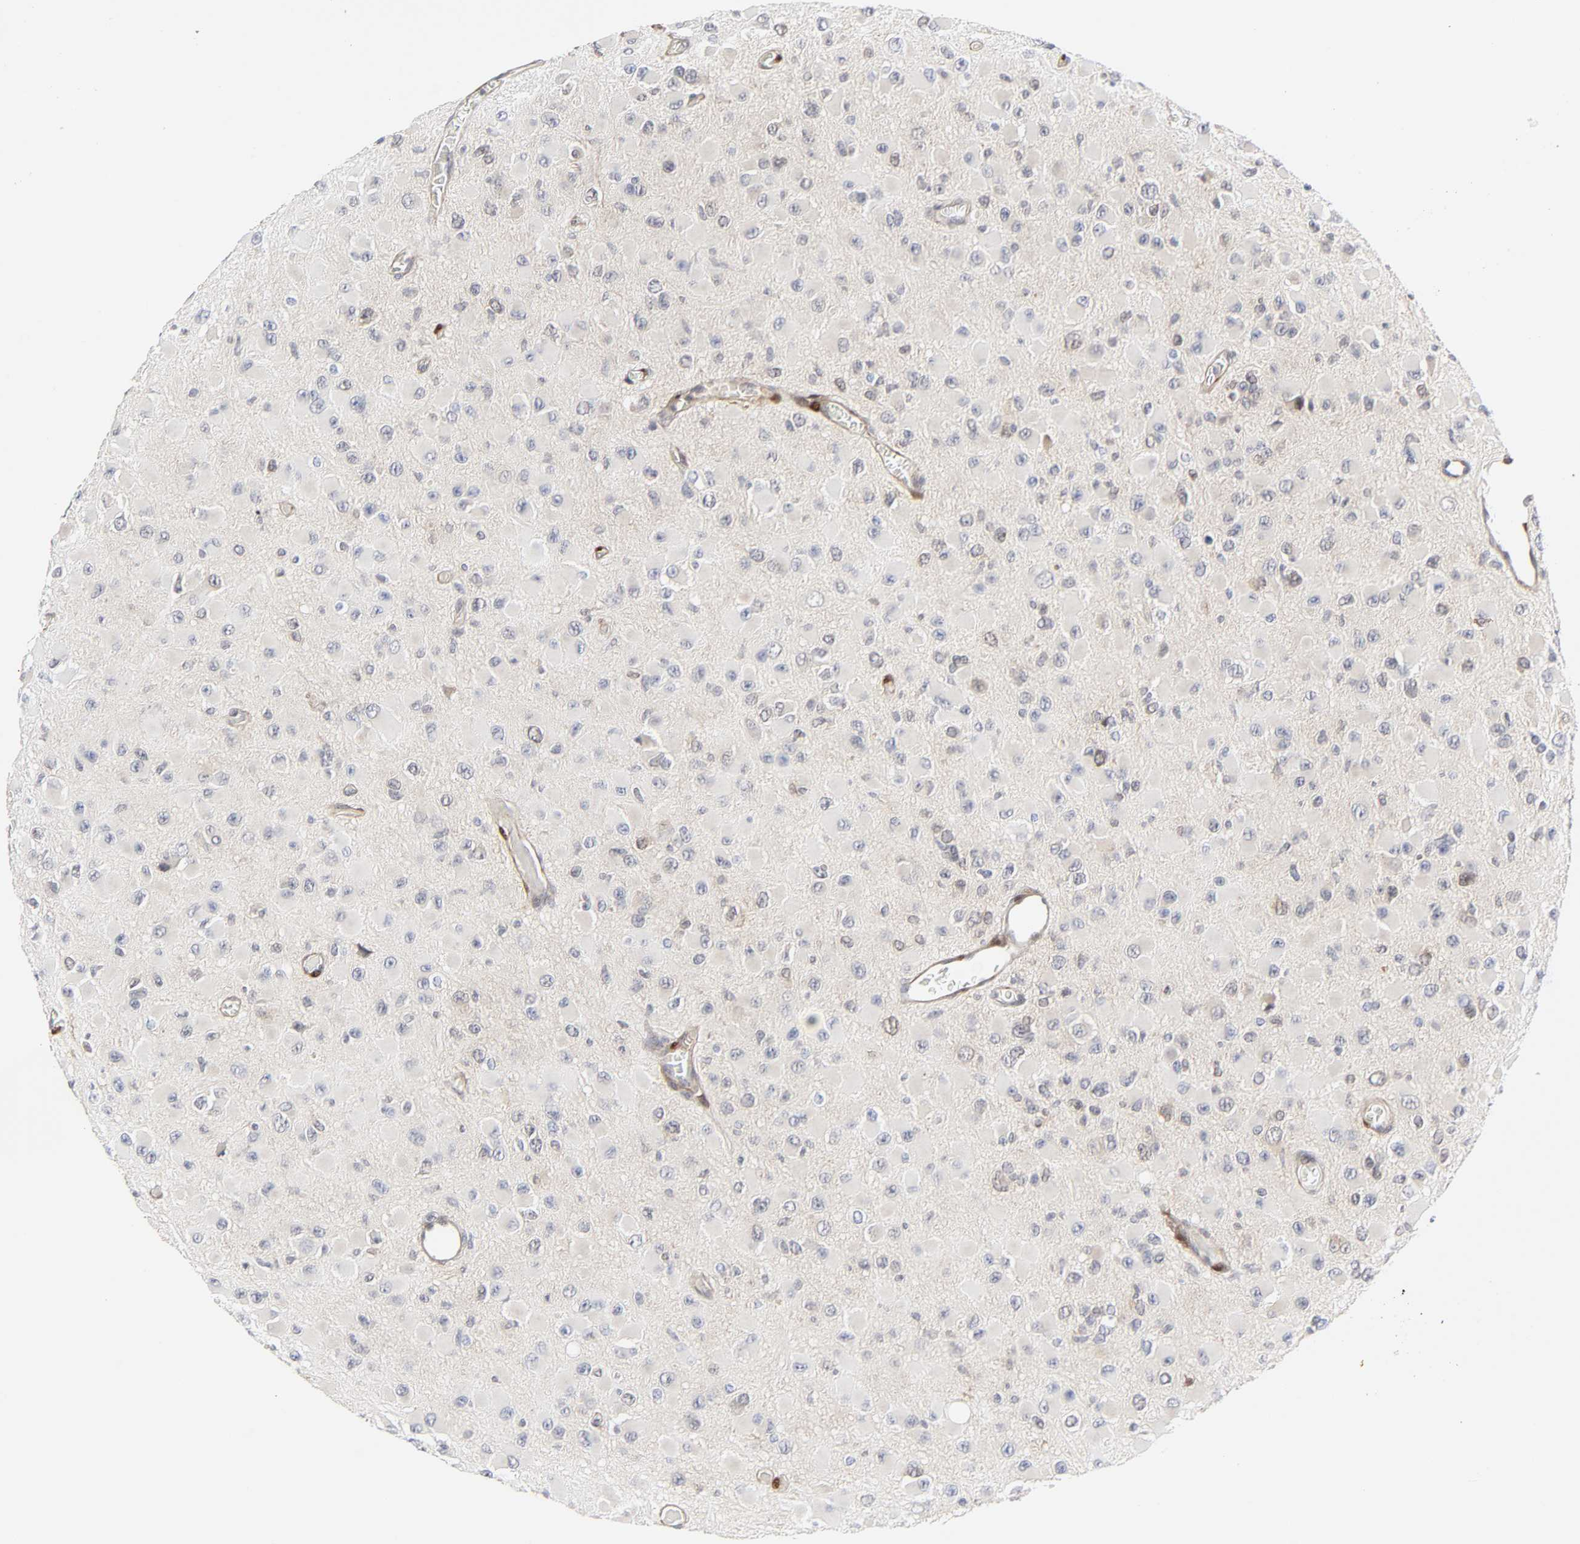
{"staining": {"intensity": "negative", "quantity": "none", "location": "none"}, "tissue": "glioma", "cell_type": "Tumor cells", "image_type": "cancer", "snomed": [{"axis": "morphology", "description": "Glioma, malignant, Low grade"}, {"axis": "topography", "description": "Brain"}], "caption": "Human glioma stained for a protein using IHC exhibits no positivity in tumor cells.", "gene": "PTEN", "patient": {"sex": "male", "age": 42}}